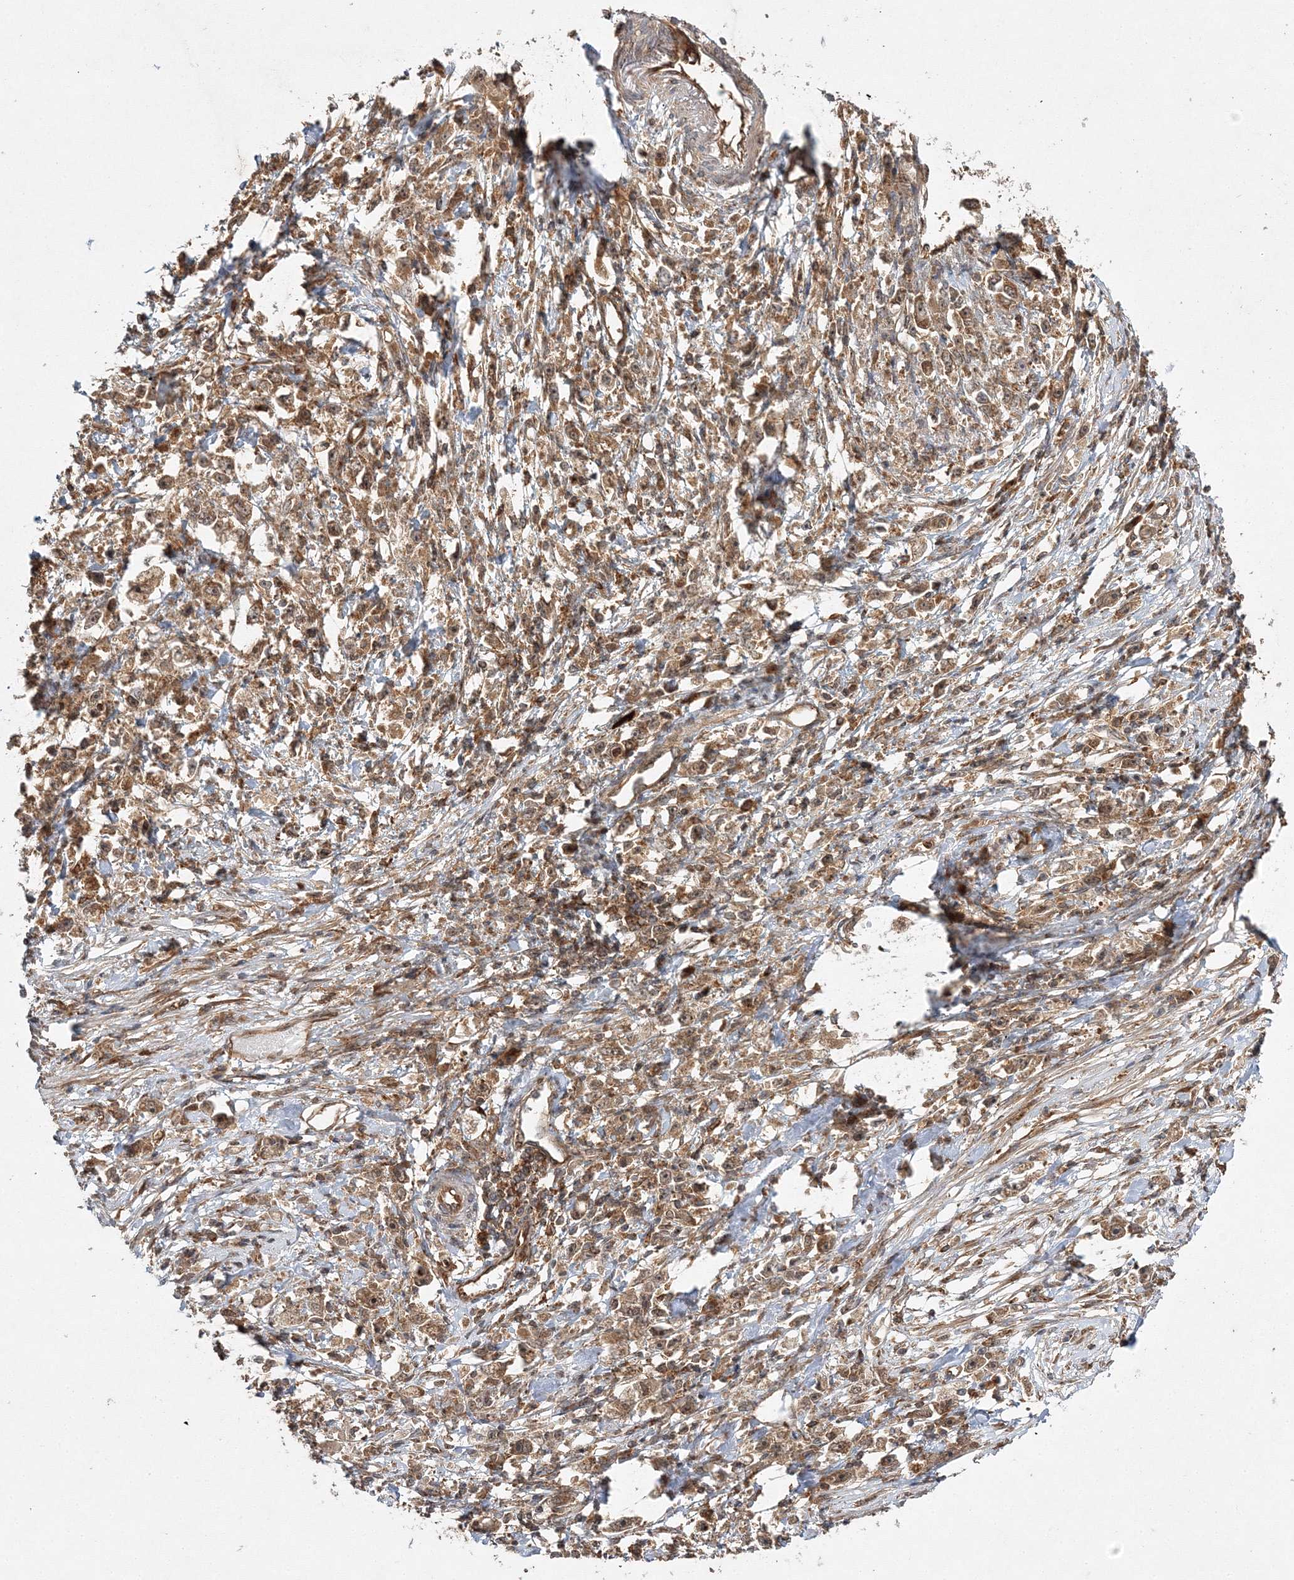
{"staining": {"intensity": "moderate", "quantity": ">75%", "location": "cytoplasmic/membranous"}, "tissue": "stomach cancer", "cell_type": "Tumor cells", "image_type": "cancer", "snomed": [{"axis": "morphology", "description": "Adenocarcinoma, NOS"}, {"axis": "topography", "description": "Stomach"}], "caption": "Immunohistochemical staining of human adenocarcinoma (stomach) displays medium levels of moderate cytoplasmic/membranous protein expression in about >75% of tumor cells. (DAB = brown stain, brightfield microscopy at high magnification).", "gene": "WDR37", "patient": {"sex": "female", "age": 59}}